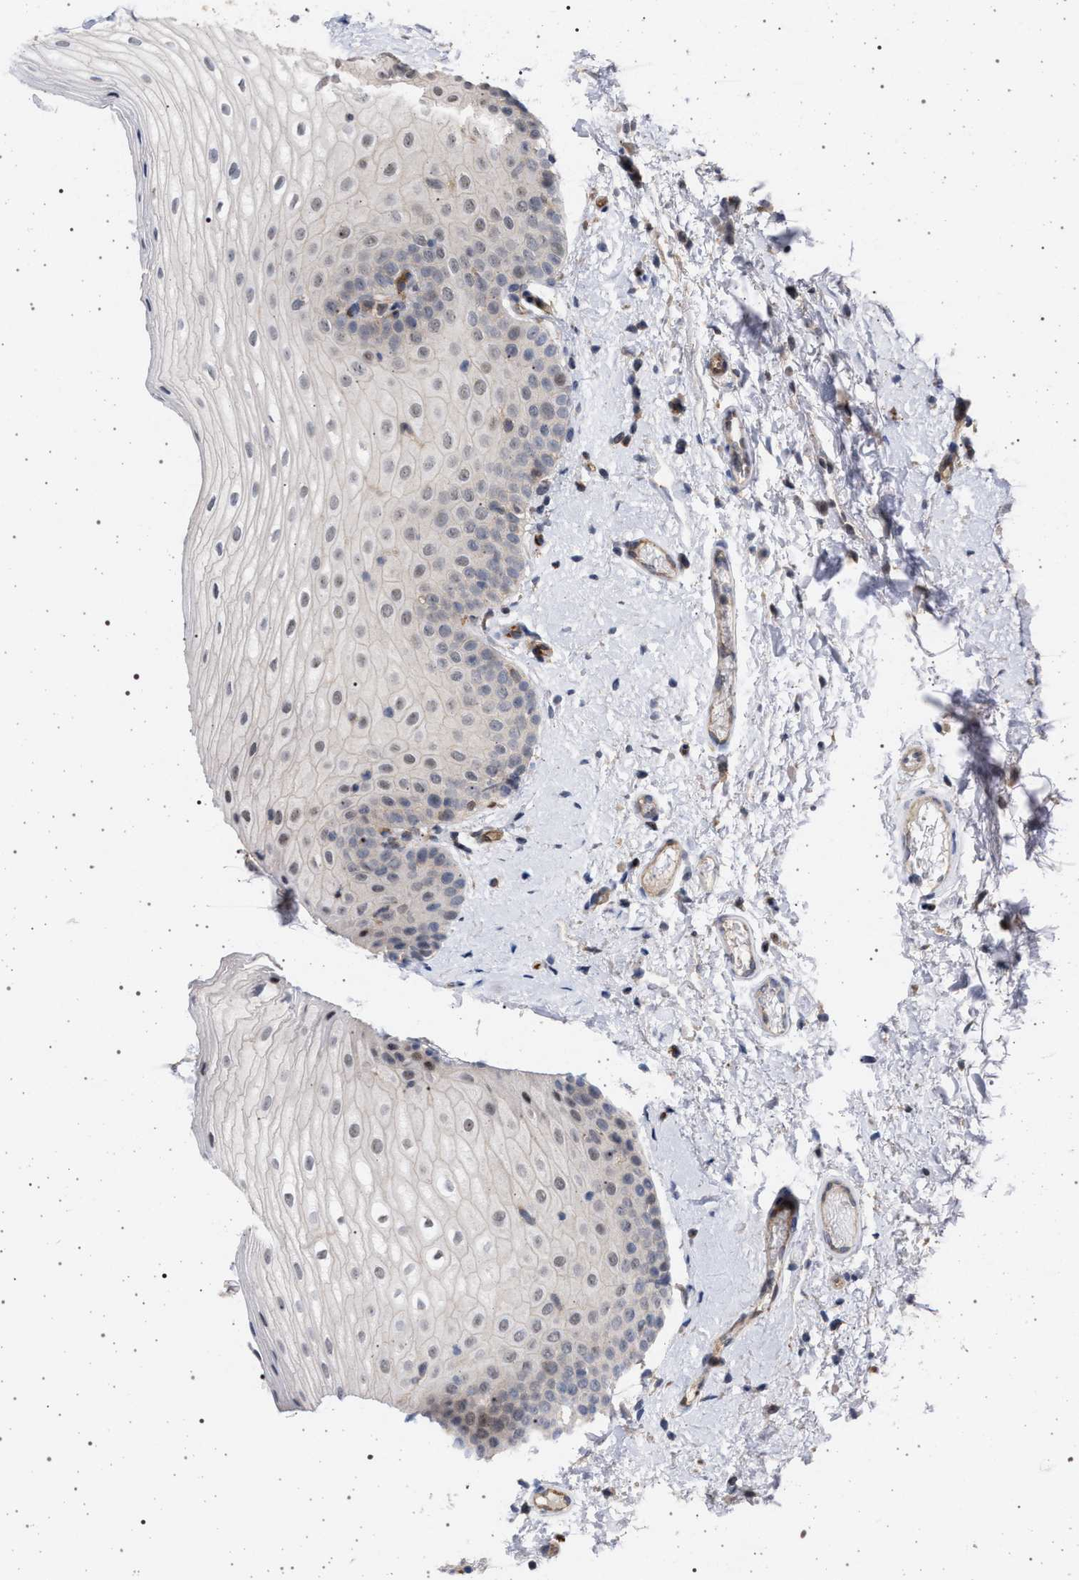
{"staining": {"intensity": "weak", "quantity": "25%-75%", "location": "nuclear"}, "tissue": "oral mucosa", "cell_type": "Squamous epithelial cells", "image_type": "normal", "snomed": [{"axis": "morphology", "description": "Normal tissue, NOS"}, {"axis": "topography", "description": "Skin"}, {"axis": "topography", "description": "Oral tissue"}], "caption": "Immunohistochemistry (IHC) micrograph of unremarkable oral mucosa: oral mucosa stained using immunohistochemistry (IHC) reveals low levels of weak protein expression localized specifically in the nuclear of squamous epithelial cells, appearing as a nuclear brown color.", "gene": "RBM48", "patient": {"sex": "male", "age": 84}}